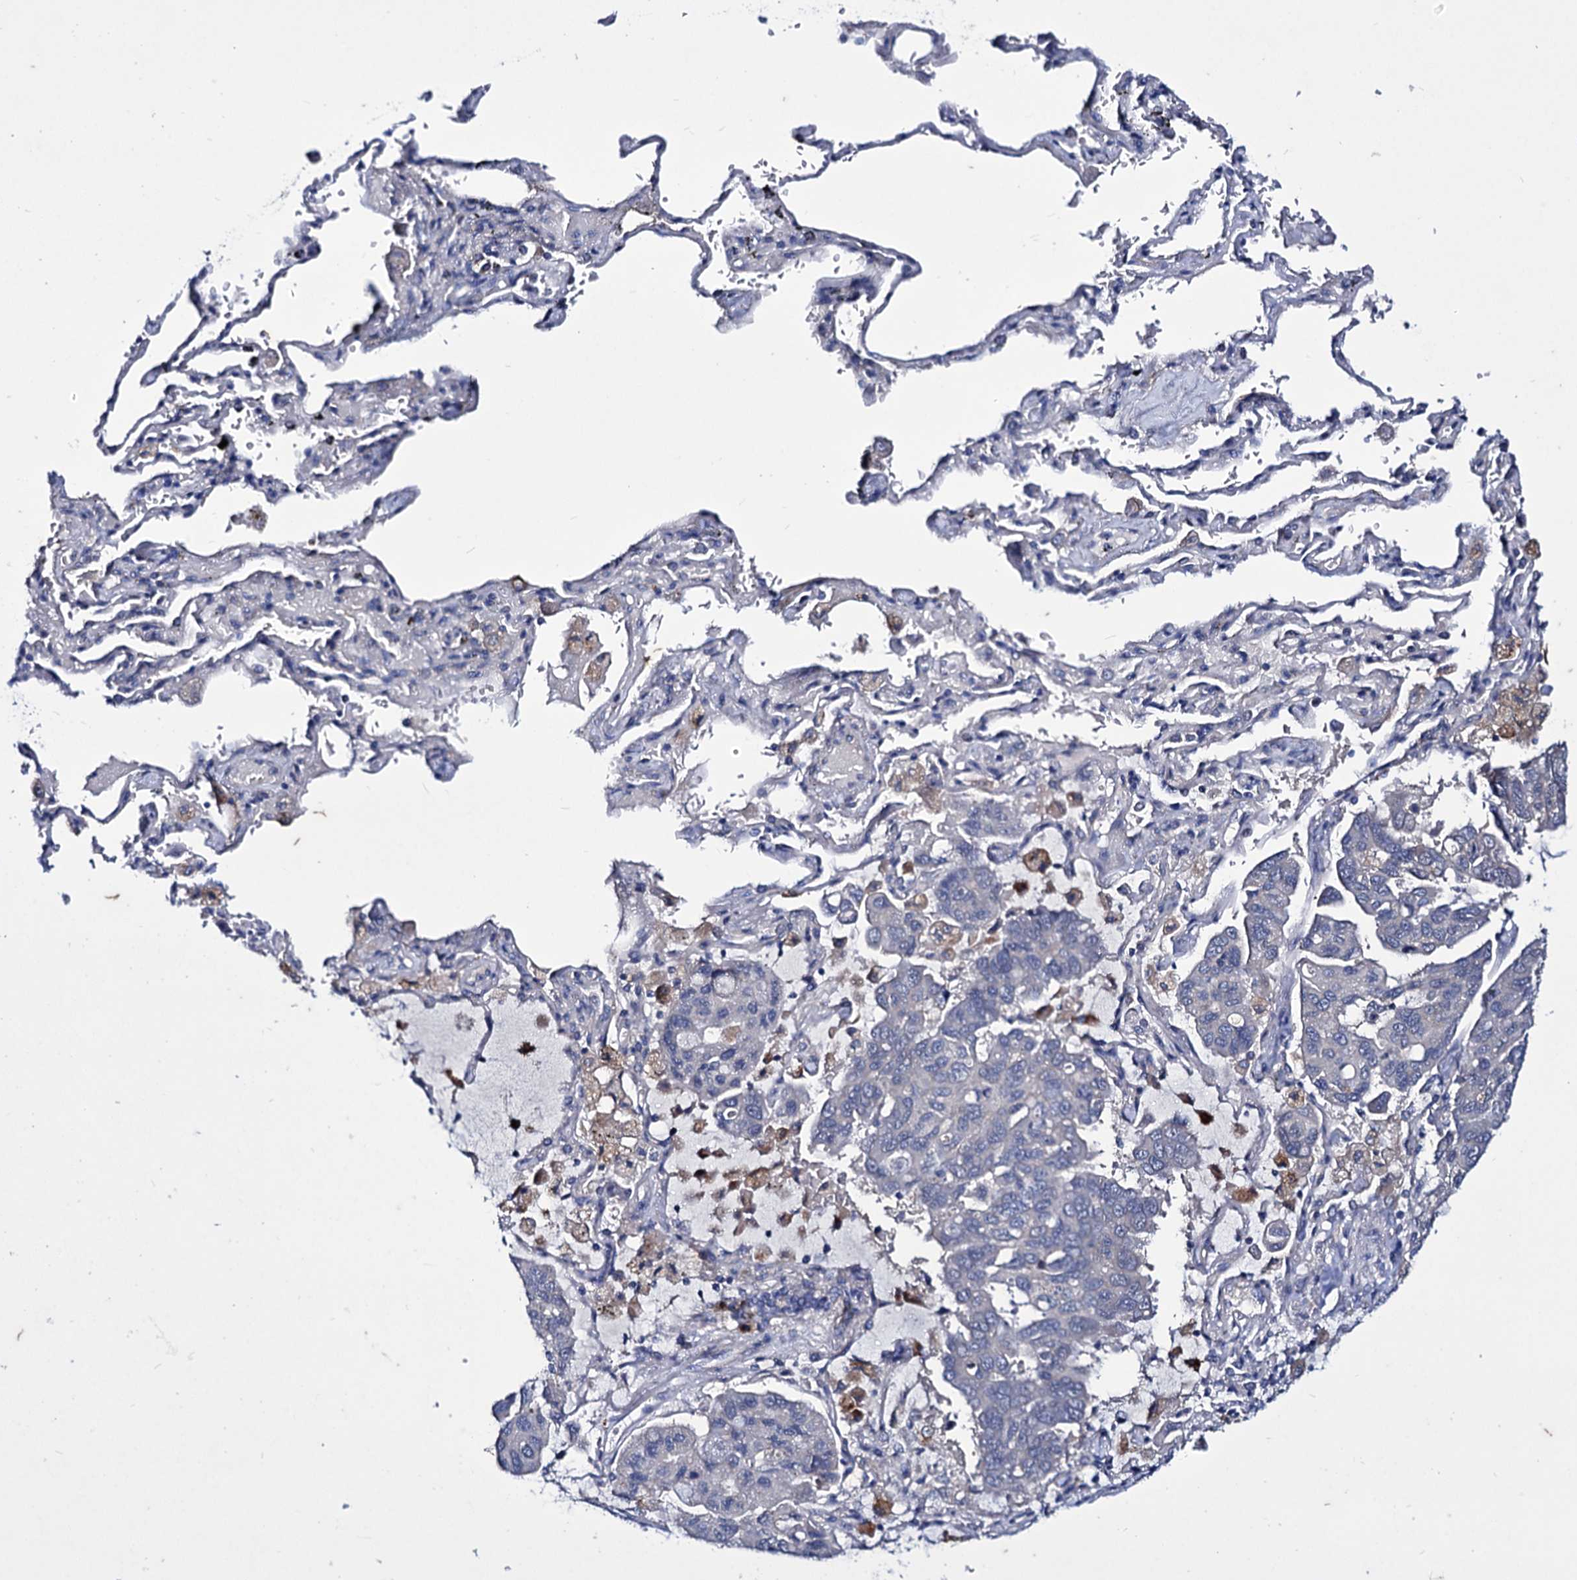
{"staining": {"intensity": "negative", "quantity": "none", "location": "none"}, "tissue": "lung cancer", "cell_type": "Tumor cells", "image_type": "cancer", "snomed": [{"axis": "morphology", "description": "Adenocarcinoma, NOS"}, {"axis": "topography", "description": "Lung"}], "caption": "Immunohistochemistry image of neoplastic tissue: human lung cancer stained with DAB (3,3'-diaminobenzidine) exhibits no significant protein positivity in tumor cells. Nuclei are stained in blue.", "gene": "AXL", "patient": {"sex": "male", "age": 64}}